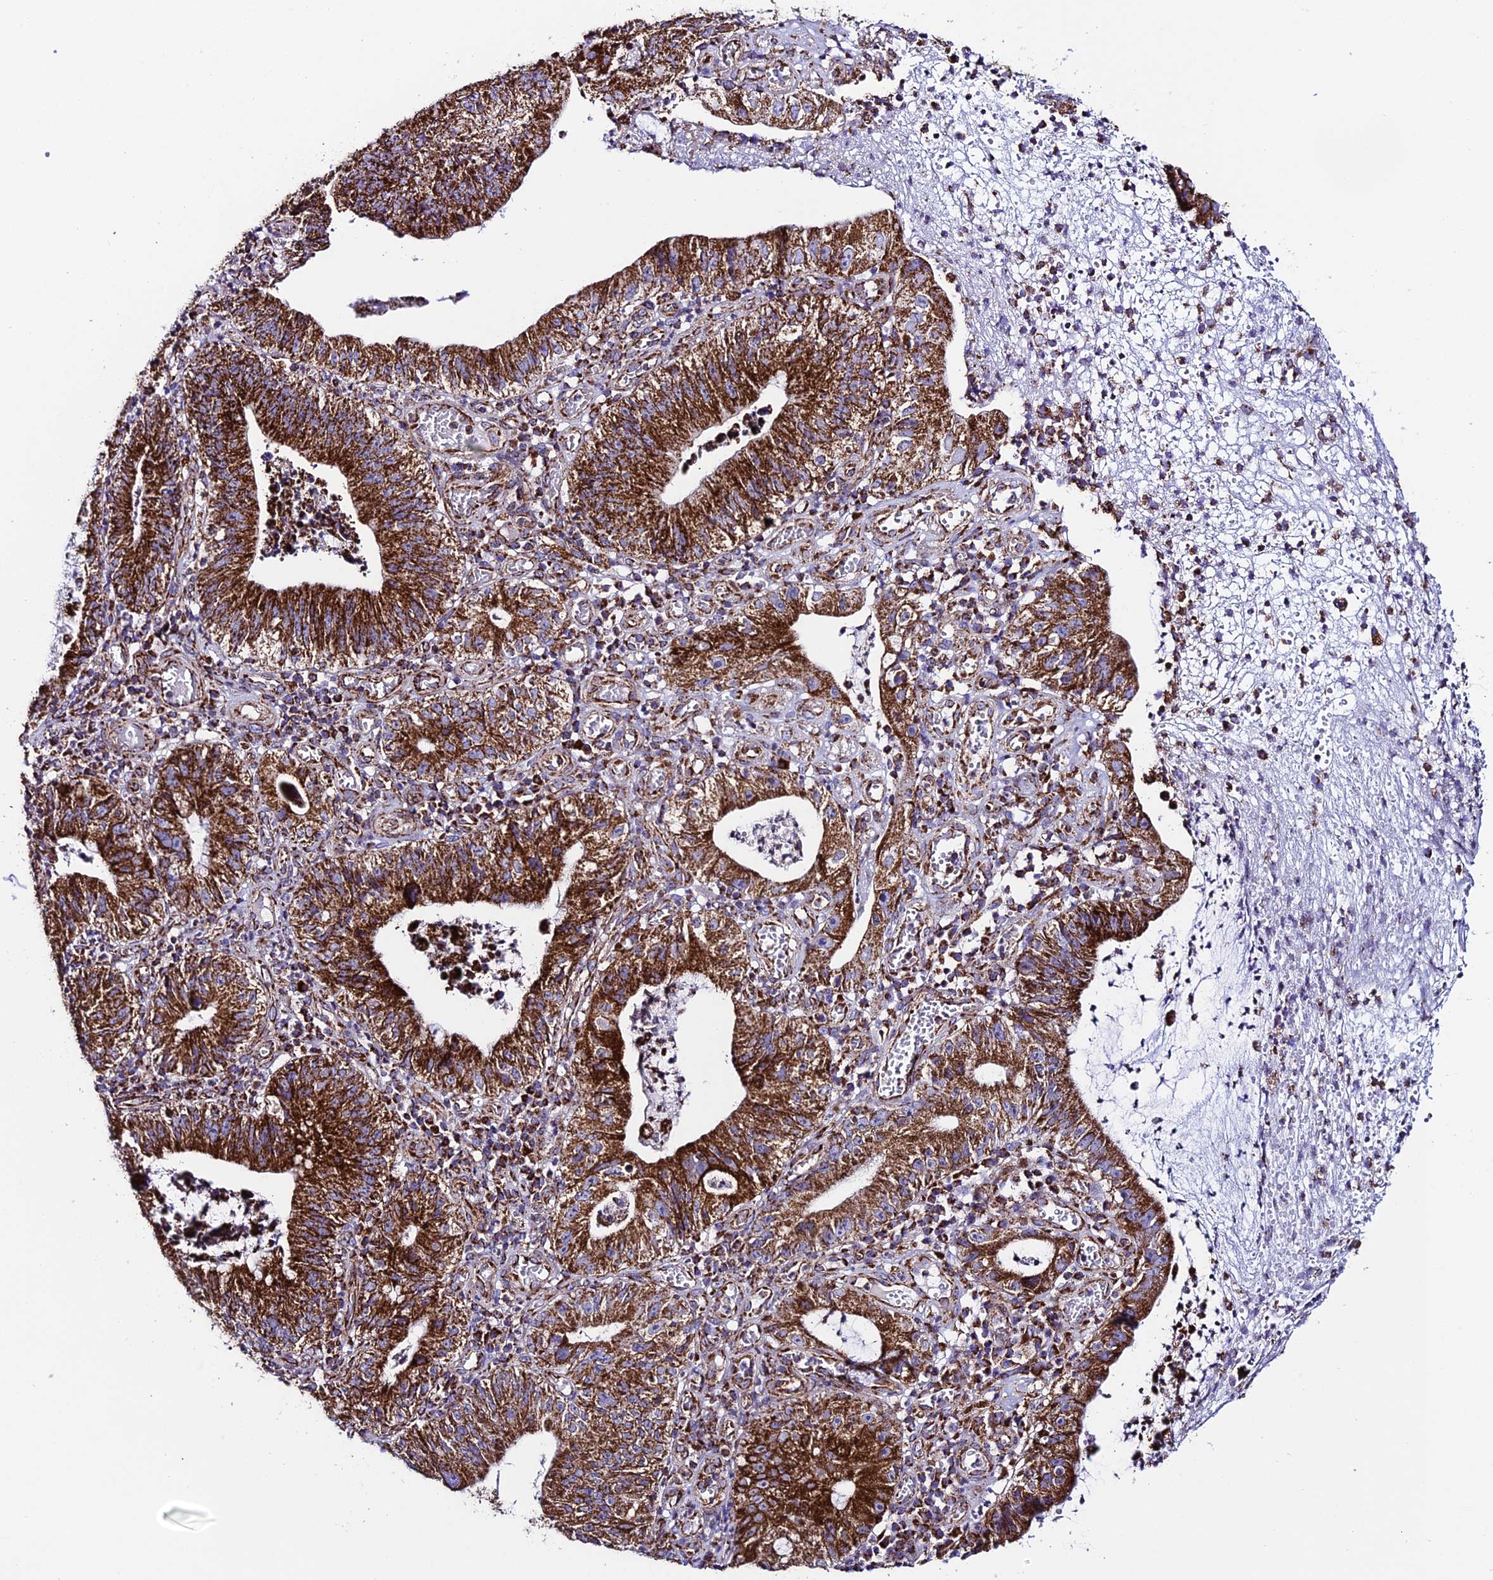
{"staining": {"intensity": "strong", "quantity": ">75%", "location": "cytoplasmic/membranous"}, "tissue": "stomach cancer", "cell_type": "Tumor cells", "image_type": "cancer", "snomed": [{"axis": "morphology", "description": "Adenocarcinoma, NOS"}, {"axis": "topography", "description": "Stomach"}], "caption": "Immunohistochemical staining of stomach cancer (adenocarcinoma) demonstrates strong cytoplasmic/membranous protein expression in about >75% of tumor cells.", "gene": "CHCHD3", "patient": {"sex": "male", "age": 59}}